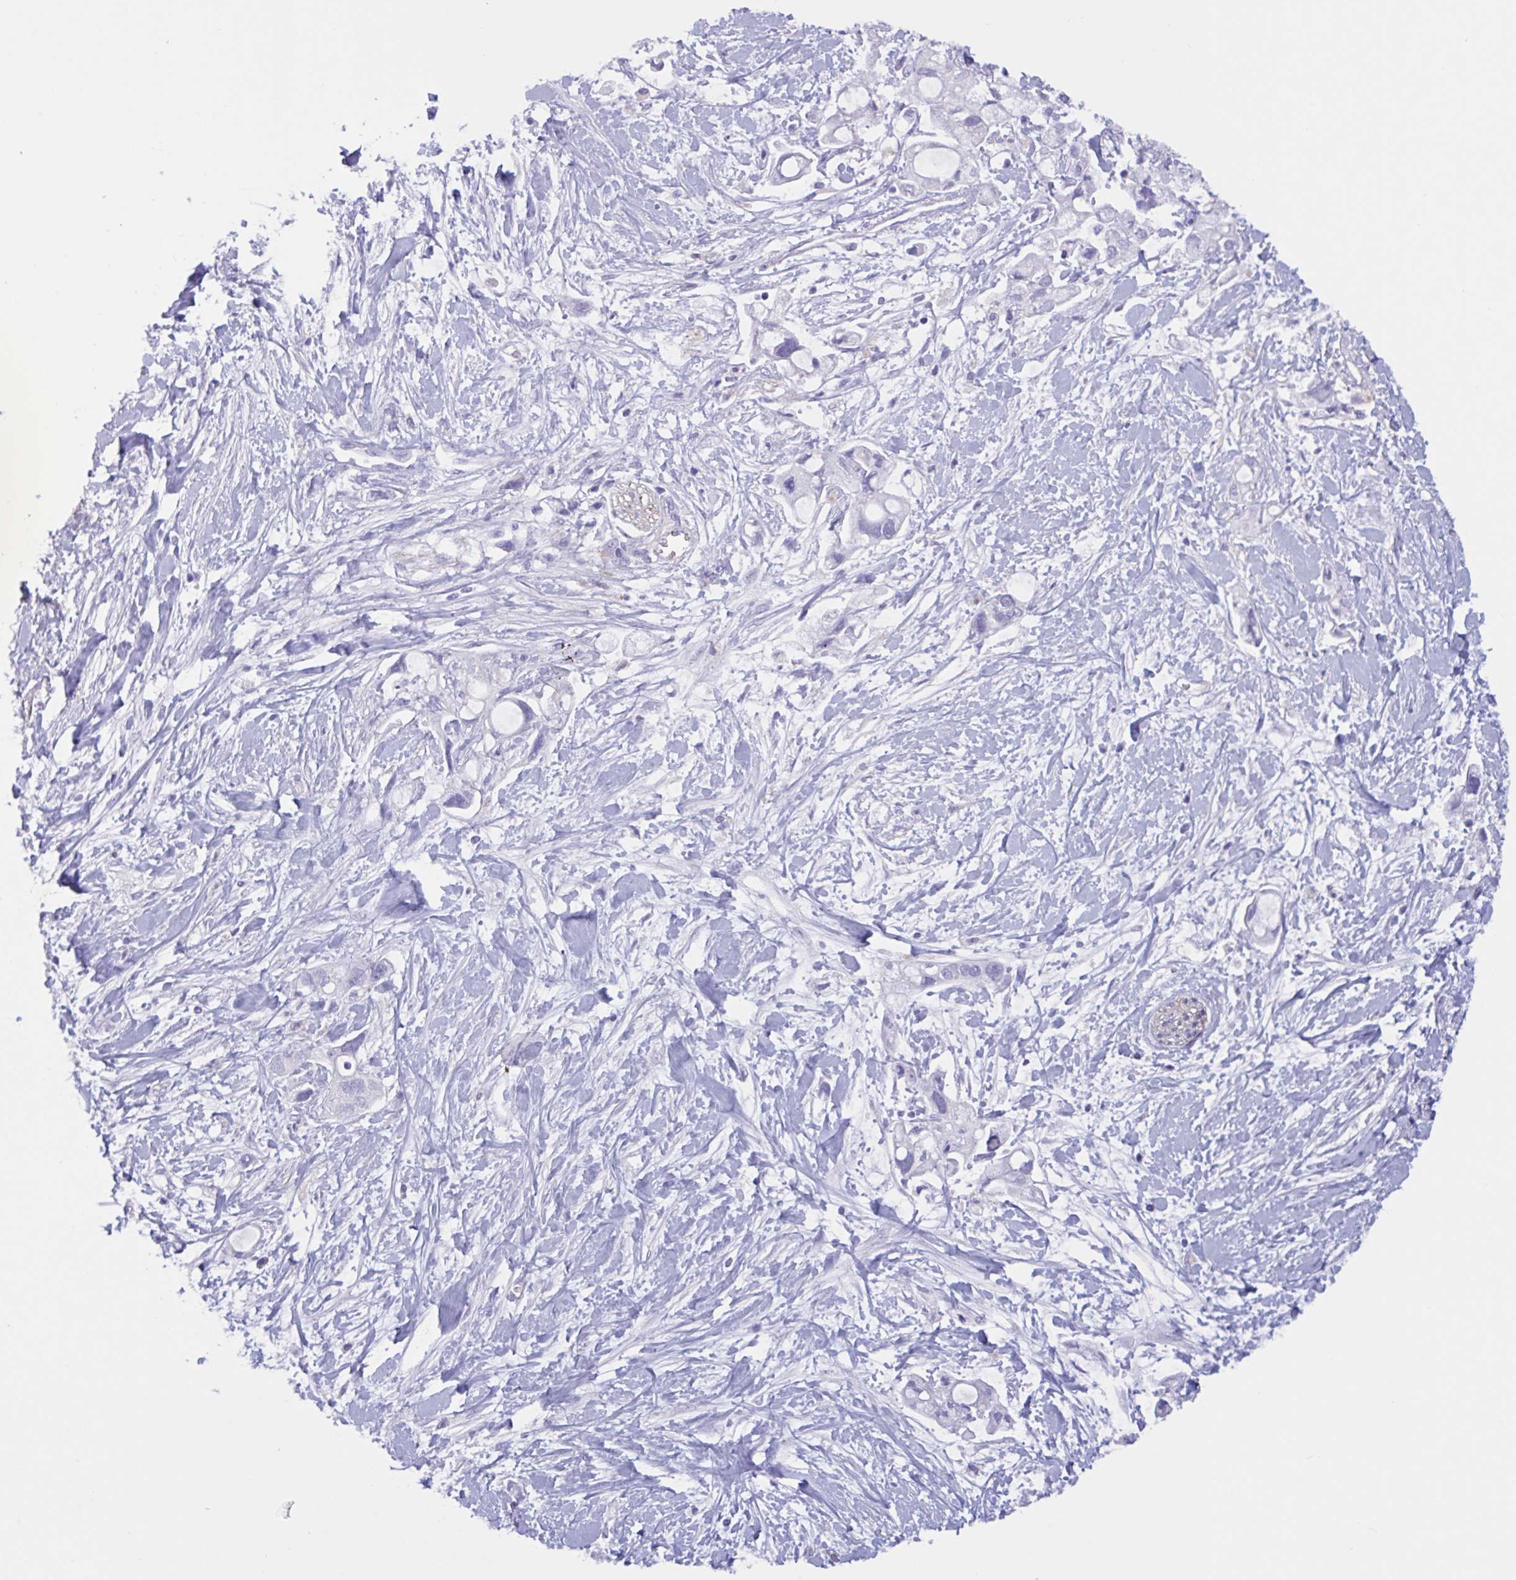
{"staining": {"intensity": "negative", "quantity": "none", "location": "none"}, "tissue": "pancreatic cancer", "cell_type": "Tumor cells", "image_type": "cancer", "snomed": [{"axis": "morphology", "description": "Adenocarcinoma, NOS"}, {"axis": "topography", "description": "Pancreas"}], "caption": "Immunohistochemistry (IHC) of pancreatic cancer (adenocarcinoma) demonstrates no staining in tumor cells.", "gene": "RPL22L1", "patient": {"sex": "female", "age": 56}}